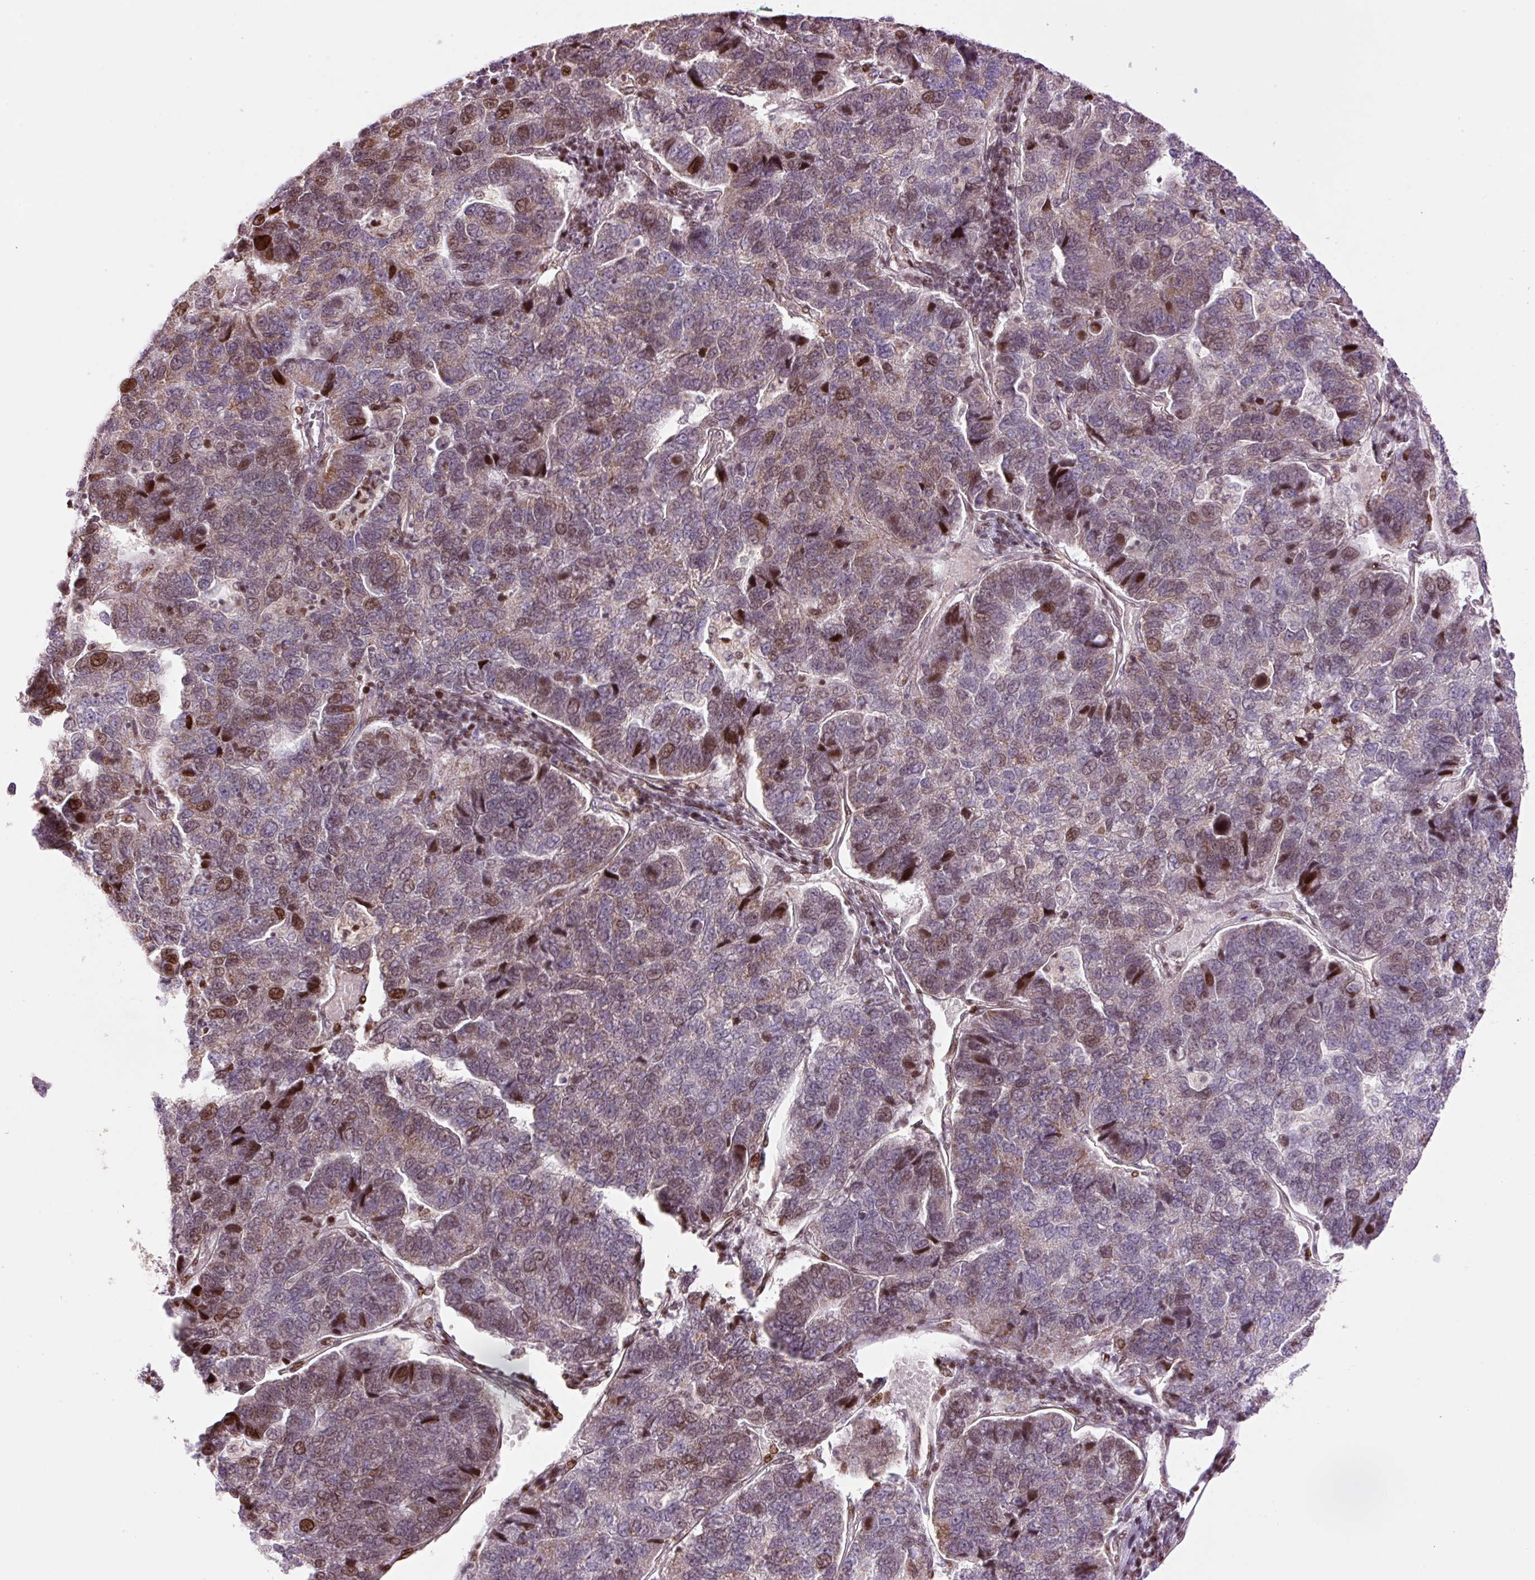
{"staining": {"intensity": "moderate", "quantity": "25%-75%", "location": "nuclear"}, "tissue": "pancreatic cancer", "cell_type": "Tumor cells", "image_type": "cancer", "snomed": [{"axis": "morphology", "description": "Adenocarcinoma, NOS"}, {"axis": "topography", "description": "Pancreas"}], "caption": "There is medium levels of moderate nuclear staining in tumor cells of pancreatic cancer (adenocarcinoma), as demonstrated by immunohistochemical staining (brown color).", "gene": "TMEM8B", "patient": {"sex": "female", "age": 61}}